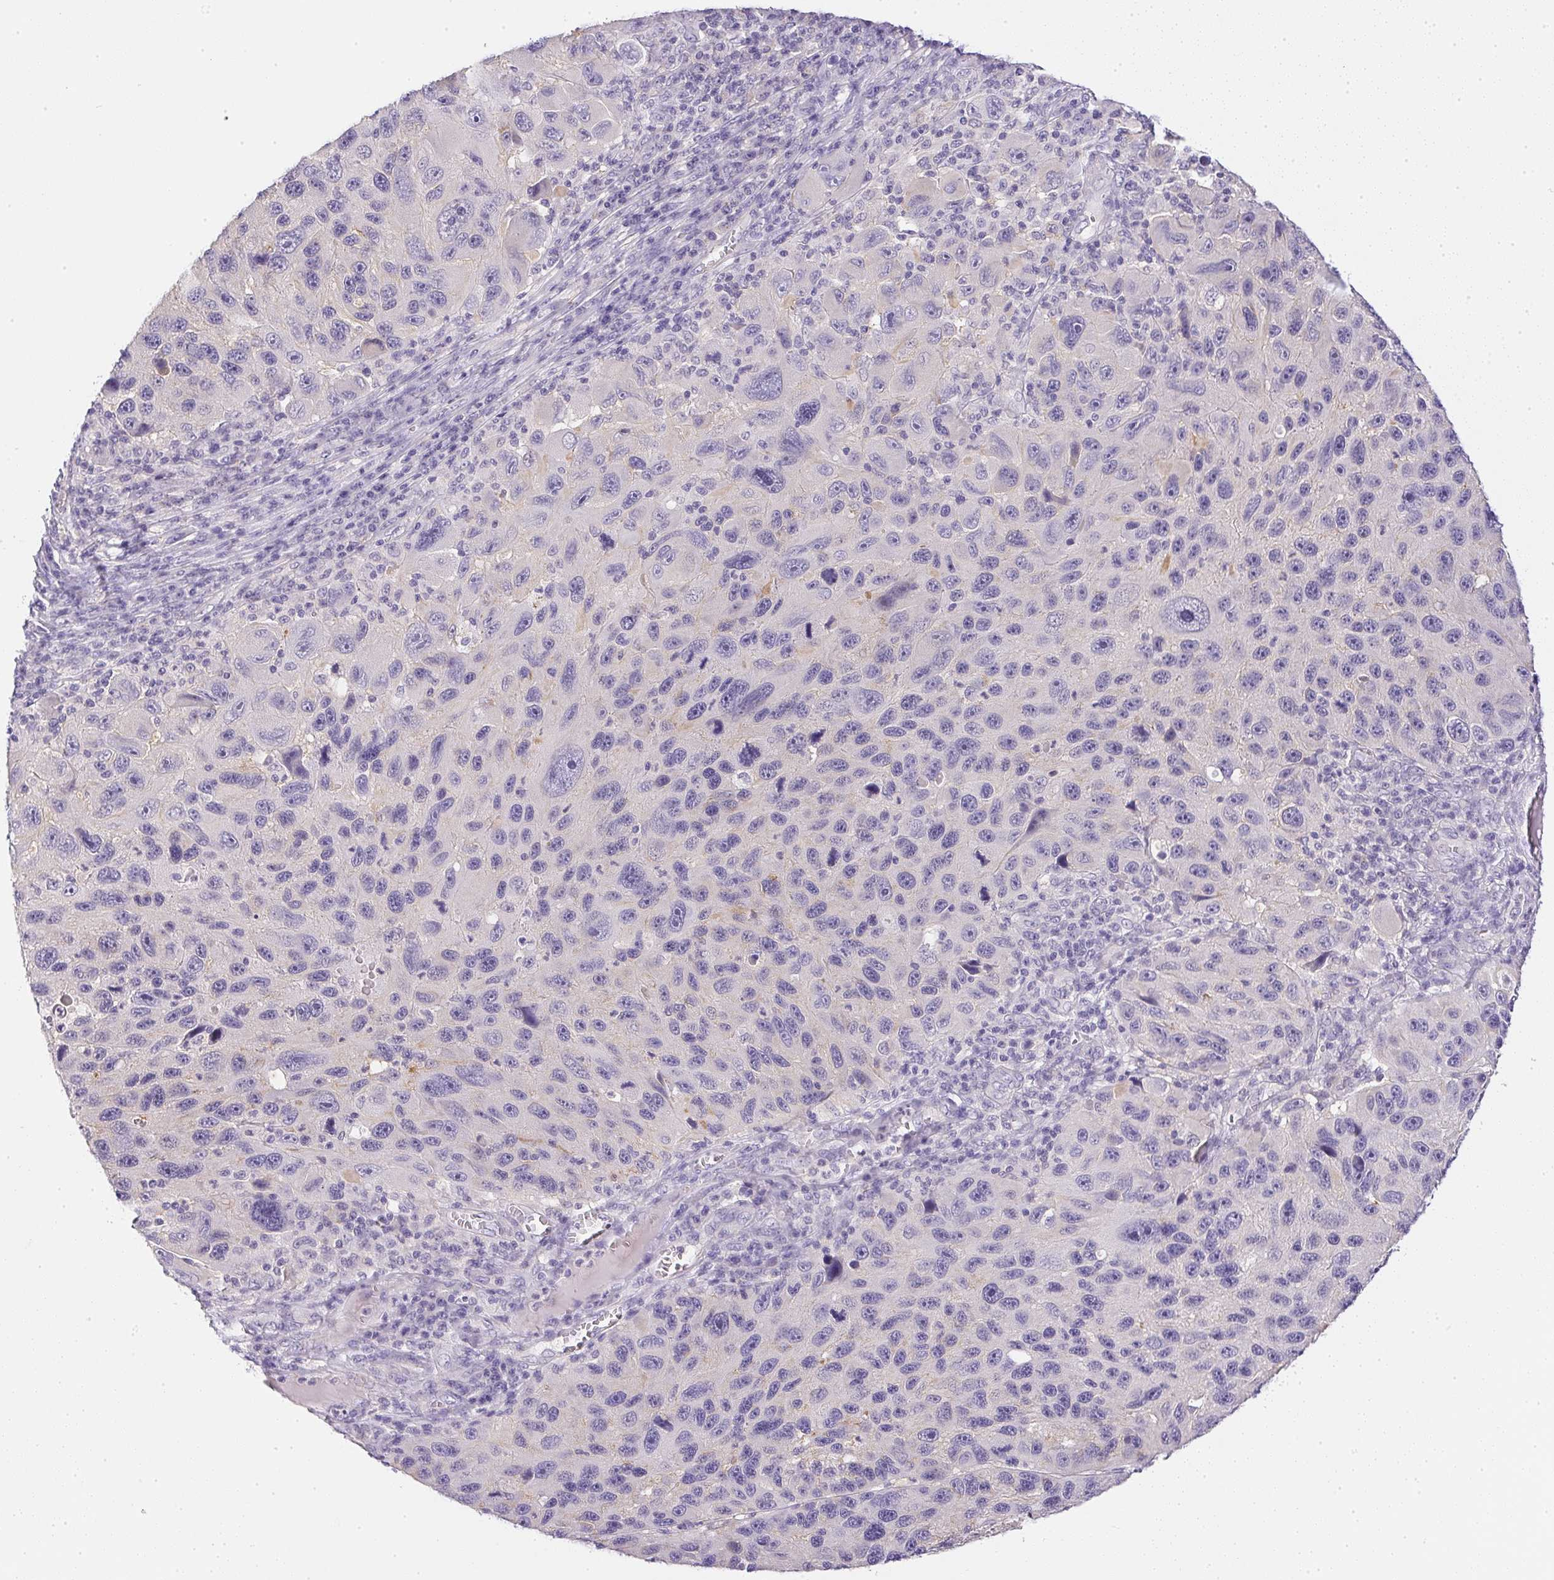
{"staining": {"intensity": "negative", "quantity": "none", "location": "none"}, "tissue": "melanoma", "cell_type": "Tumor cells", "image_type": "cancer", "snomed": [{"axis": "morphology", "description": "Malignant melanoma, NOS"}, {"axis": "topography", "description": "Skin"}], "caption": "A micrograph of malignant melanoma stained for a protein shows no brown staining in tumor cells. The staining is performed using DAB (3,3'-diaminobenzidine) brown chromogen with nuclei counter-stained in using hematoxylin.", "gene": "SLC17A7", "patient": {"sex": "male", "age": 53}}